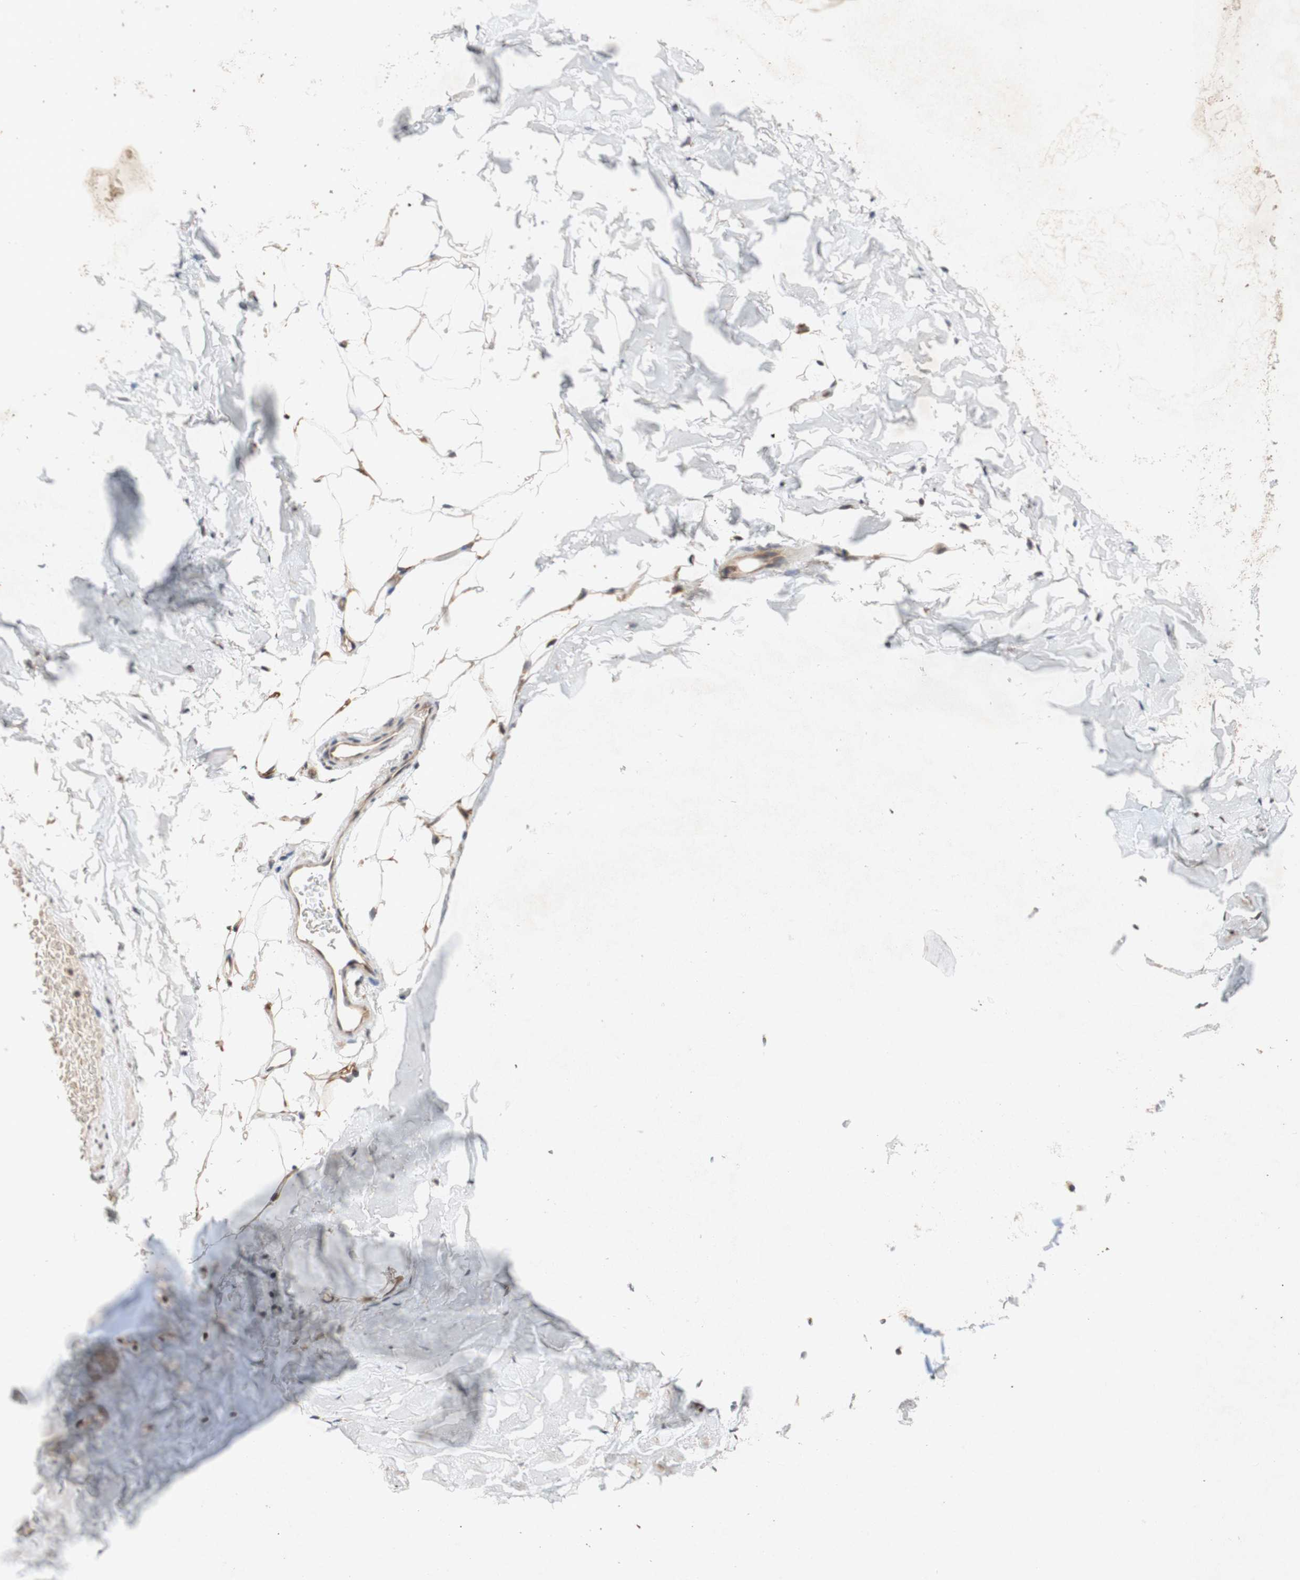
{"staining": {"intensity": "moderate", "quantity": ">75%", "location": "cytoplasmic/membranous,nuclear"}, "tissue": "adipose tissue", "cell_type": "Adipocytes", "image_type": "normal", "snomed": [{"axis": "morphology", "description": "Normal tissue, NOS"}, {"axis": "topography", "description": "Cartilage tissue"}, {"axis": "topography", "description": "Bronchus"}], "caption": "IHC staining of unremarkable adipose tissue, which reveals medium levels of moderate cytoplasmic/membranous,nuclear positivity in about >75% of adipocytes indicating moderate cytoplasmic/membranous,nuclear protein staining. The staining was performed using DAB (brown) for protein detection and nuclei were counterstained in hematoxylin (blue).", "gene": "PIN1", "patient": {"sex": "female", "age": 73}}